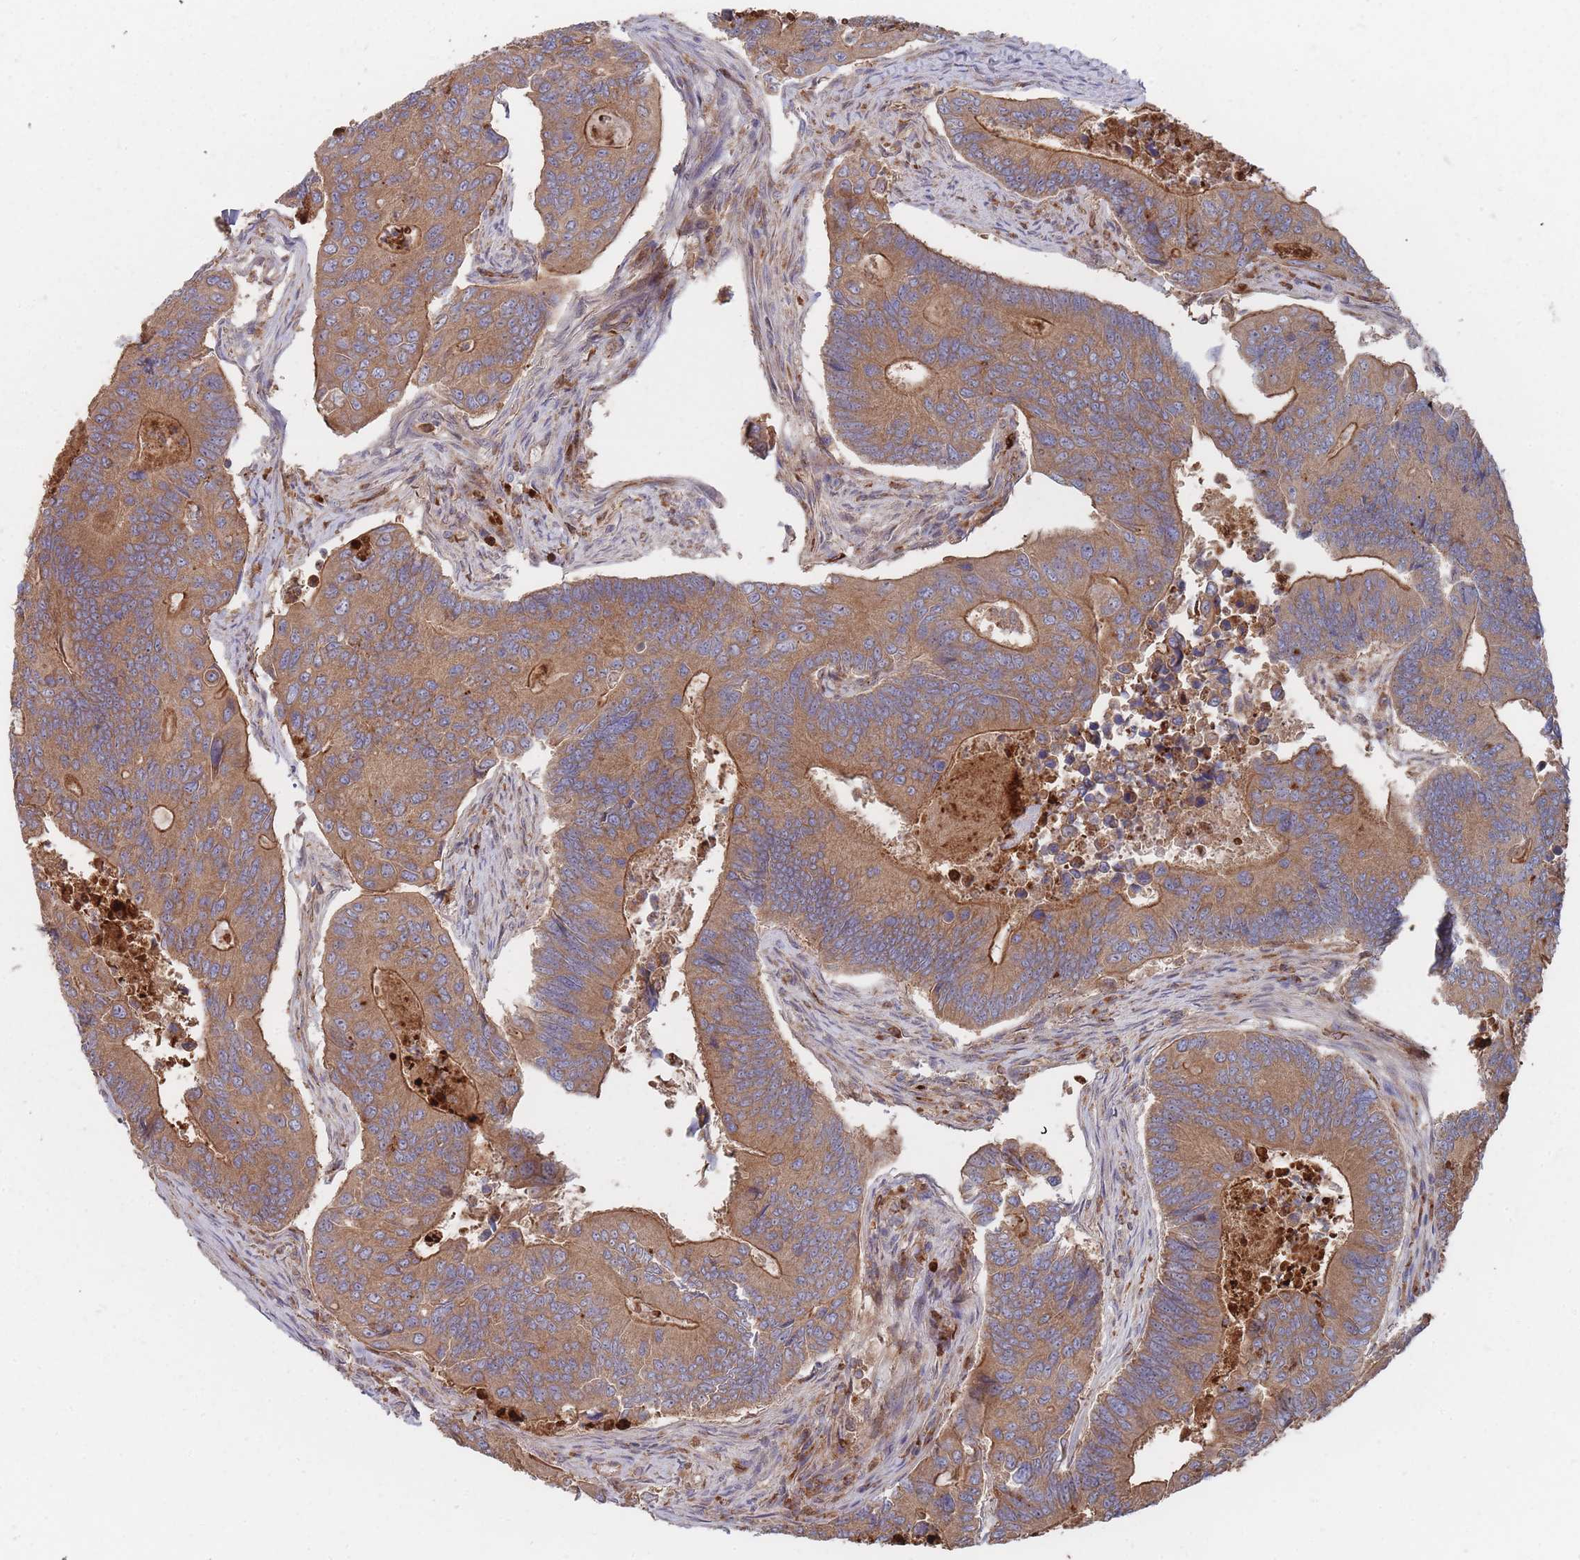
{"staining": {"intensity": "moderate", "quantity": ">75%", "location": "cytoplasmic/membranous"}, "tissue": "colorectal cancer", "cell_type": "Tumor cells", "image_type": "cancer", "snomed": [{"axis": "morphology", "description": "Adenocarcinoma, NOS"}, {"axis": "topography", "description": "Colon"}], "caption": "Immunohistochemical staining of human colorectal cancer (adenocarcinoma) reveals moderate cytoplasmic/membranous protein expression in approximately >75% of tumor cells.", "gene": "THSD7B", "patient": {"sex": "female", "age": 67}}